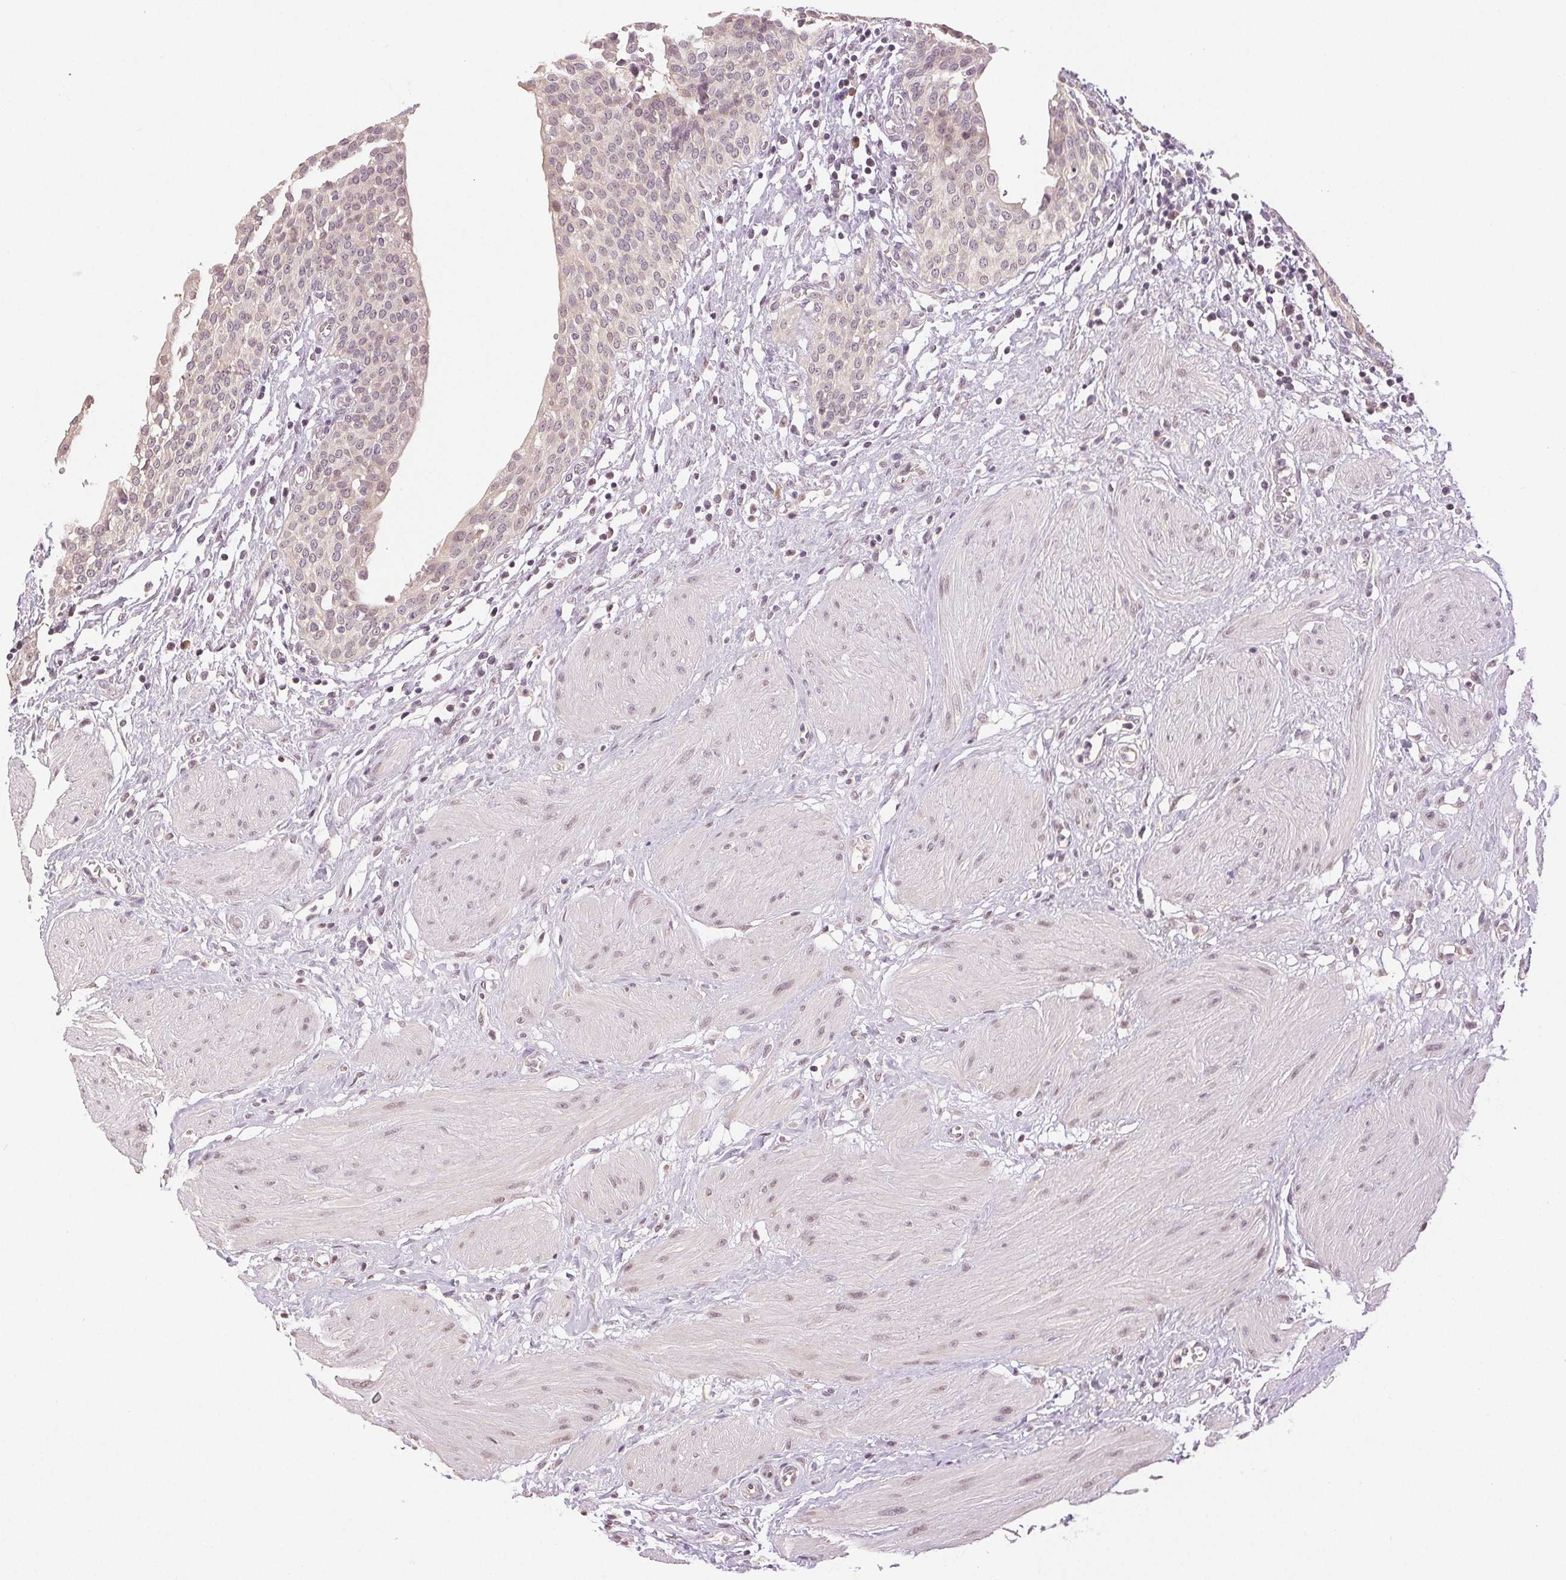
{"staining": {"intensity": "weak", "quantity": "25%-75%", "location": "cytoplasmic/membranous,nuclear"}, "tissue": "urinary bladder", "cell_type": "Urothelial cells", "image_type": "normal", "snomed": [{"axis": "morphology", "description": "Normal tissue, NOS"}, {"axis": "topography", "description": "Urinary bladder"}], "caption": "An immunohistochemistry photomicrograph of unremarkable tissue is shown. Protein staining in brown highlights weak cytoplasmic/membranous,nuclear positivity in urinary bladder within urothelial cells. (DAB (3,3'-diaminobenzidine) IHC with brightfield microscopy, high magnification).", "gene": "PLCB1", "patient": {"sex": "male", "age": 55}}